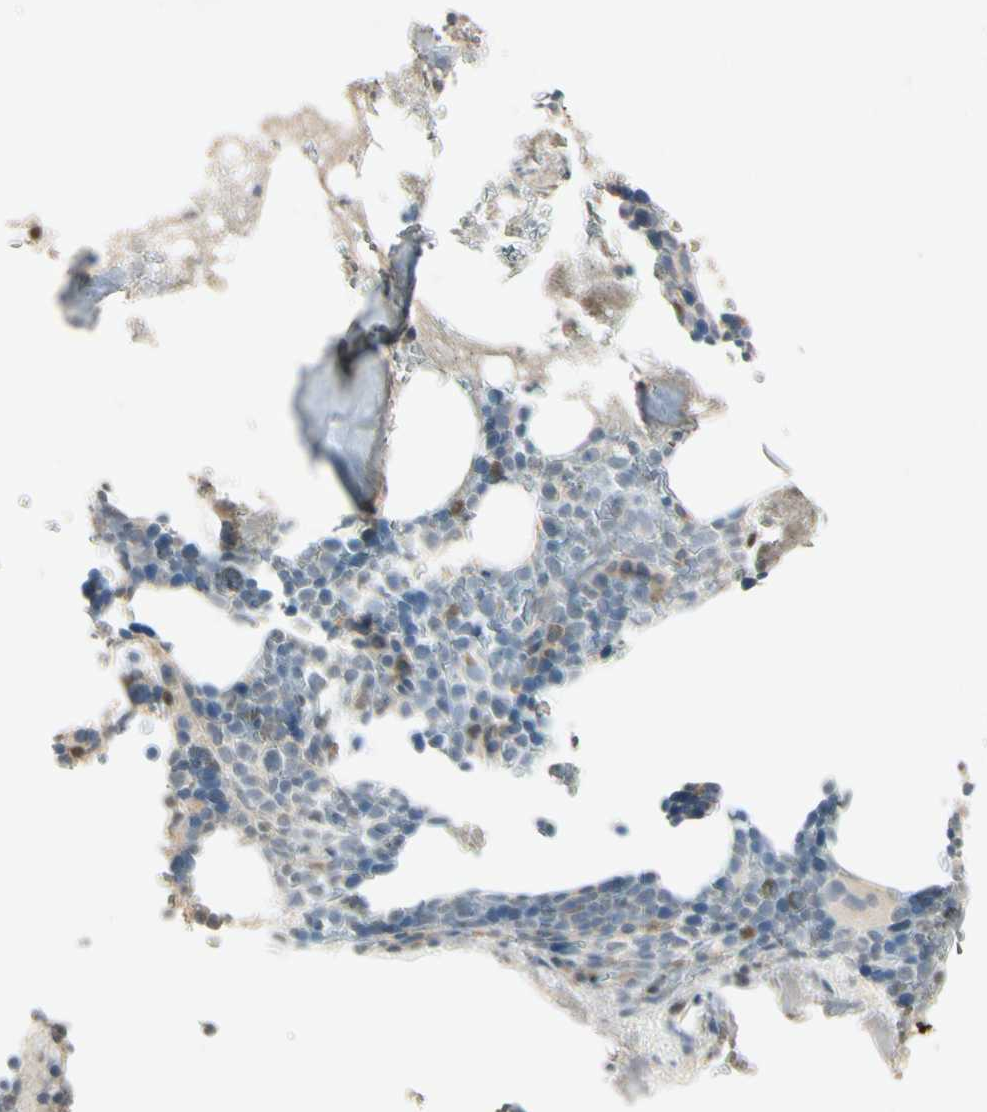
{"staining": {"intensity": "weak", "quantity": "<25%", "location": "cytoplasmic/membranous"}, "tissue": "bone marrow", "cell_type": "Hematopoietic cells", "image_type": "normal", "snomed": [{"axis": "morphology", "description": "Normal tissue, NOS"}, {"axis": "topography", "description": "Bone marrow"}], "caption": "DAB immunohistochemical staining of unremarkable human bone marrow displays no significant staining in hematopoietic cells.", "gene": "HSPA1B", "patient": {"sex": "male"}}